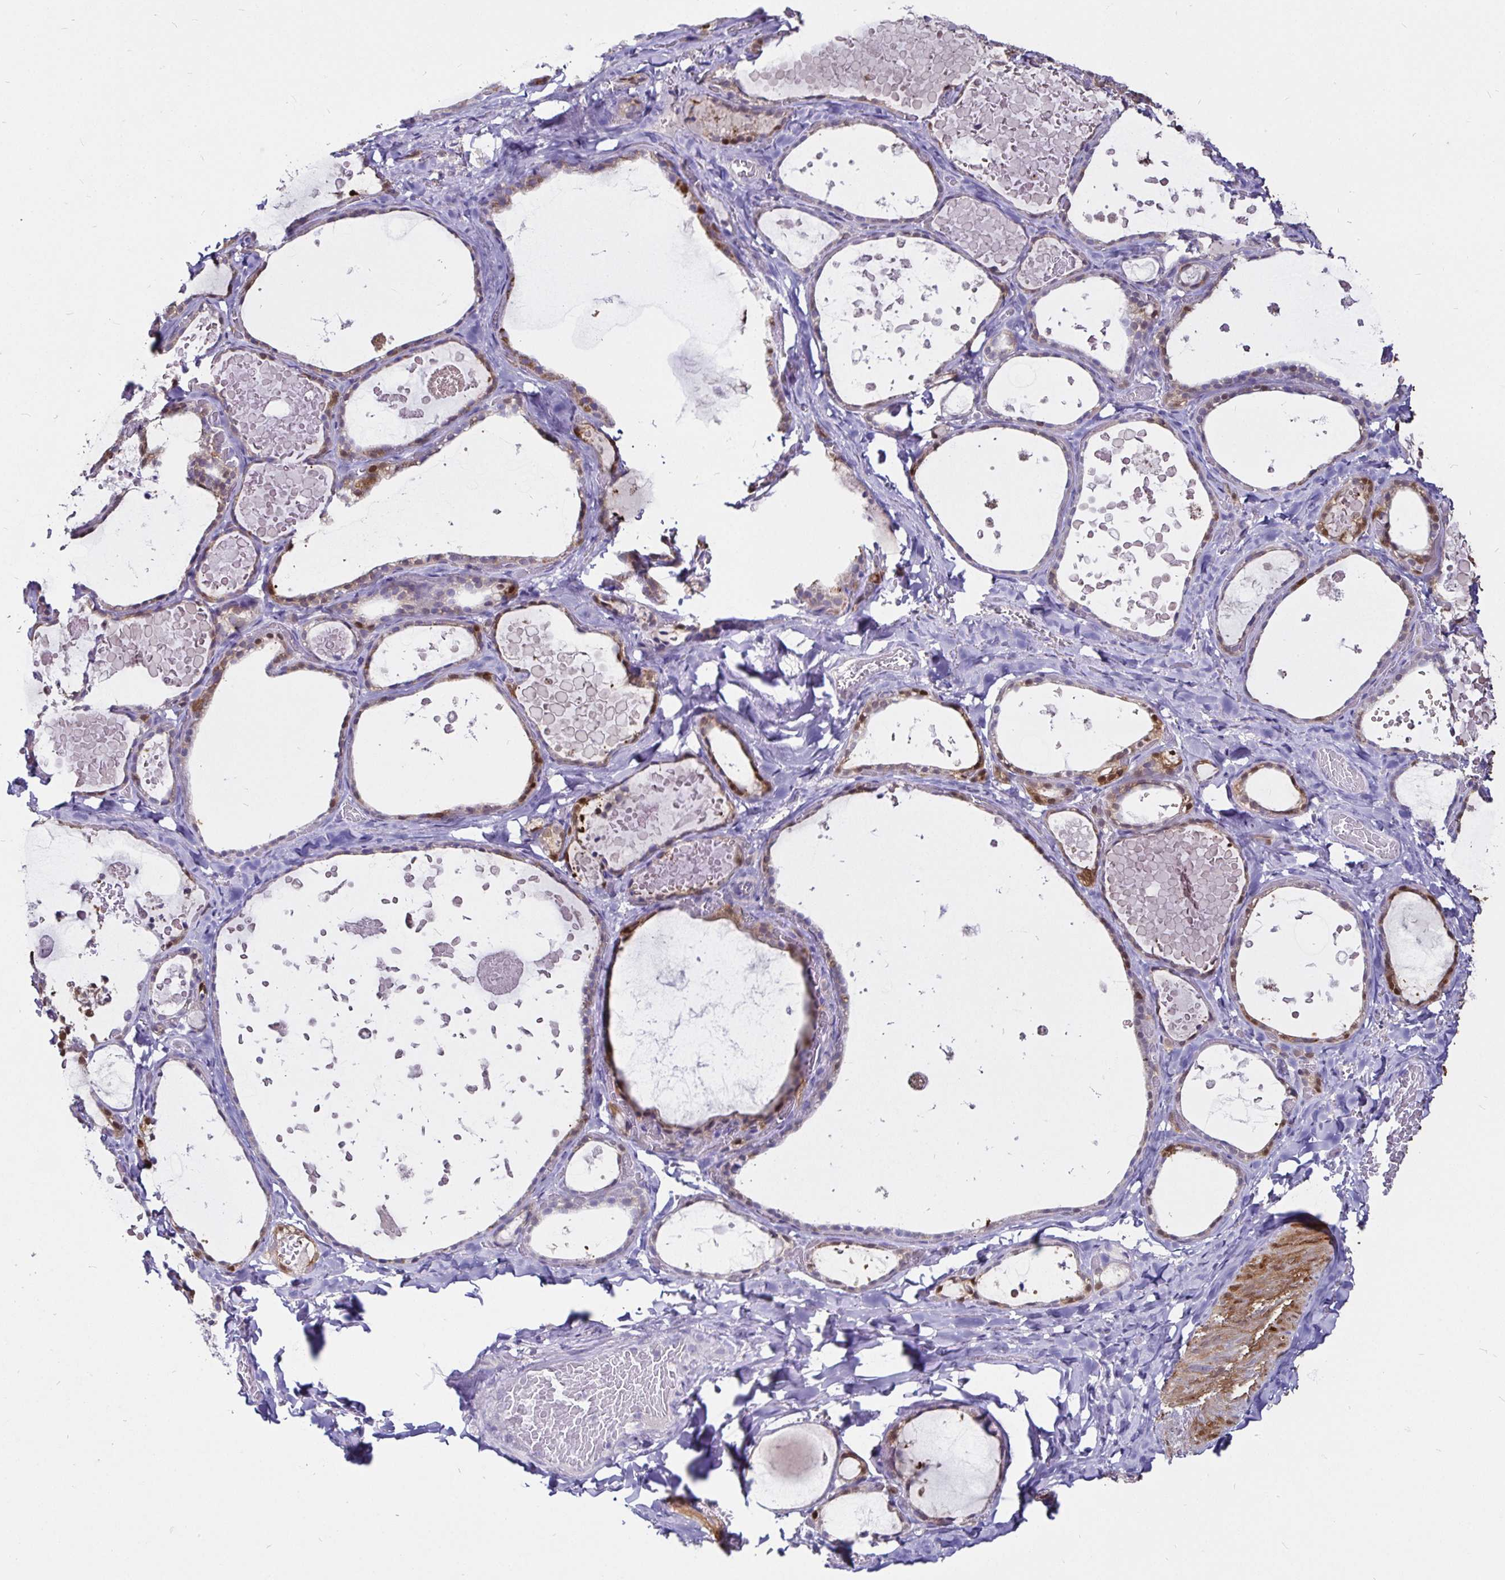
{"staining": {"intensity": "weak", "quantity": "25%-75%", "location": "cytoplasmic/membranous"}, "tissue": "thyroid gland", "cell_type": "Glandular cells", "image_type": "normal", "snomed": [{"axis": "morphology", "description": "Normal tissue, NOS"}, {"axis": "topography", "description": "Thyroid gland"}], "caption": "Glandular cells exhibit weak cytoplasmic/membranous positivity in about 25%-75% of cells in unremarkable thyroid gland. (brown staining indicates protein expression, while blue staining denotes nuclei).", "gene": "PGAM2", "patient": {"sex": "female", "age": 56}}